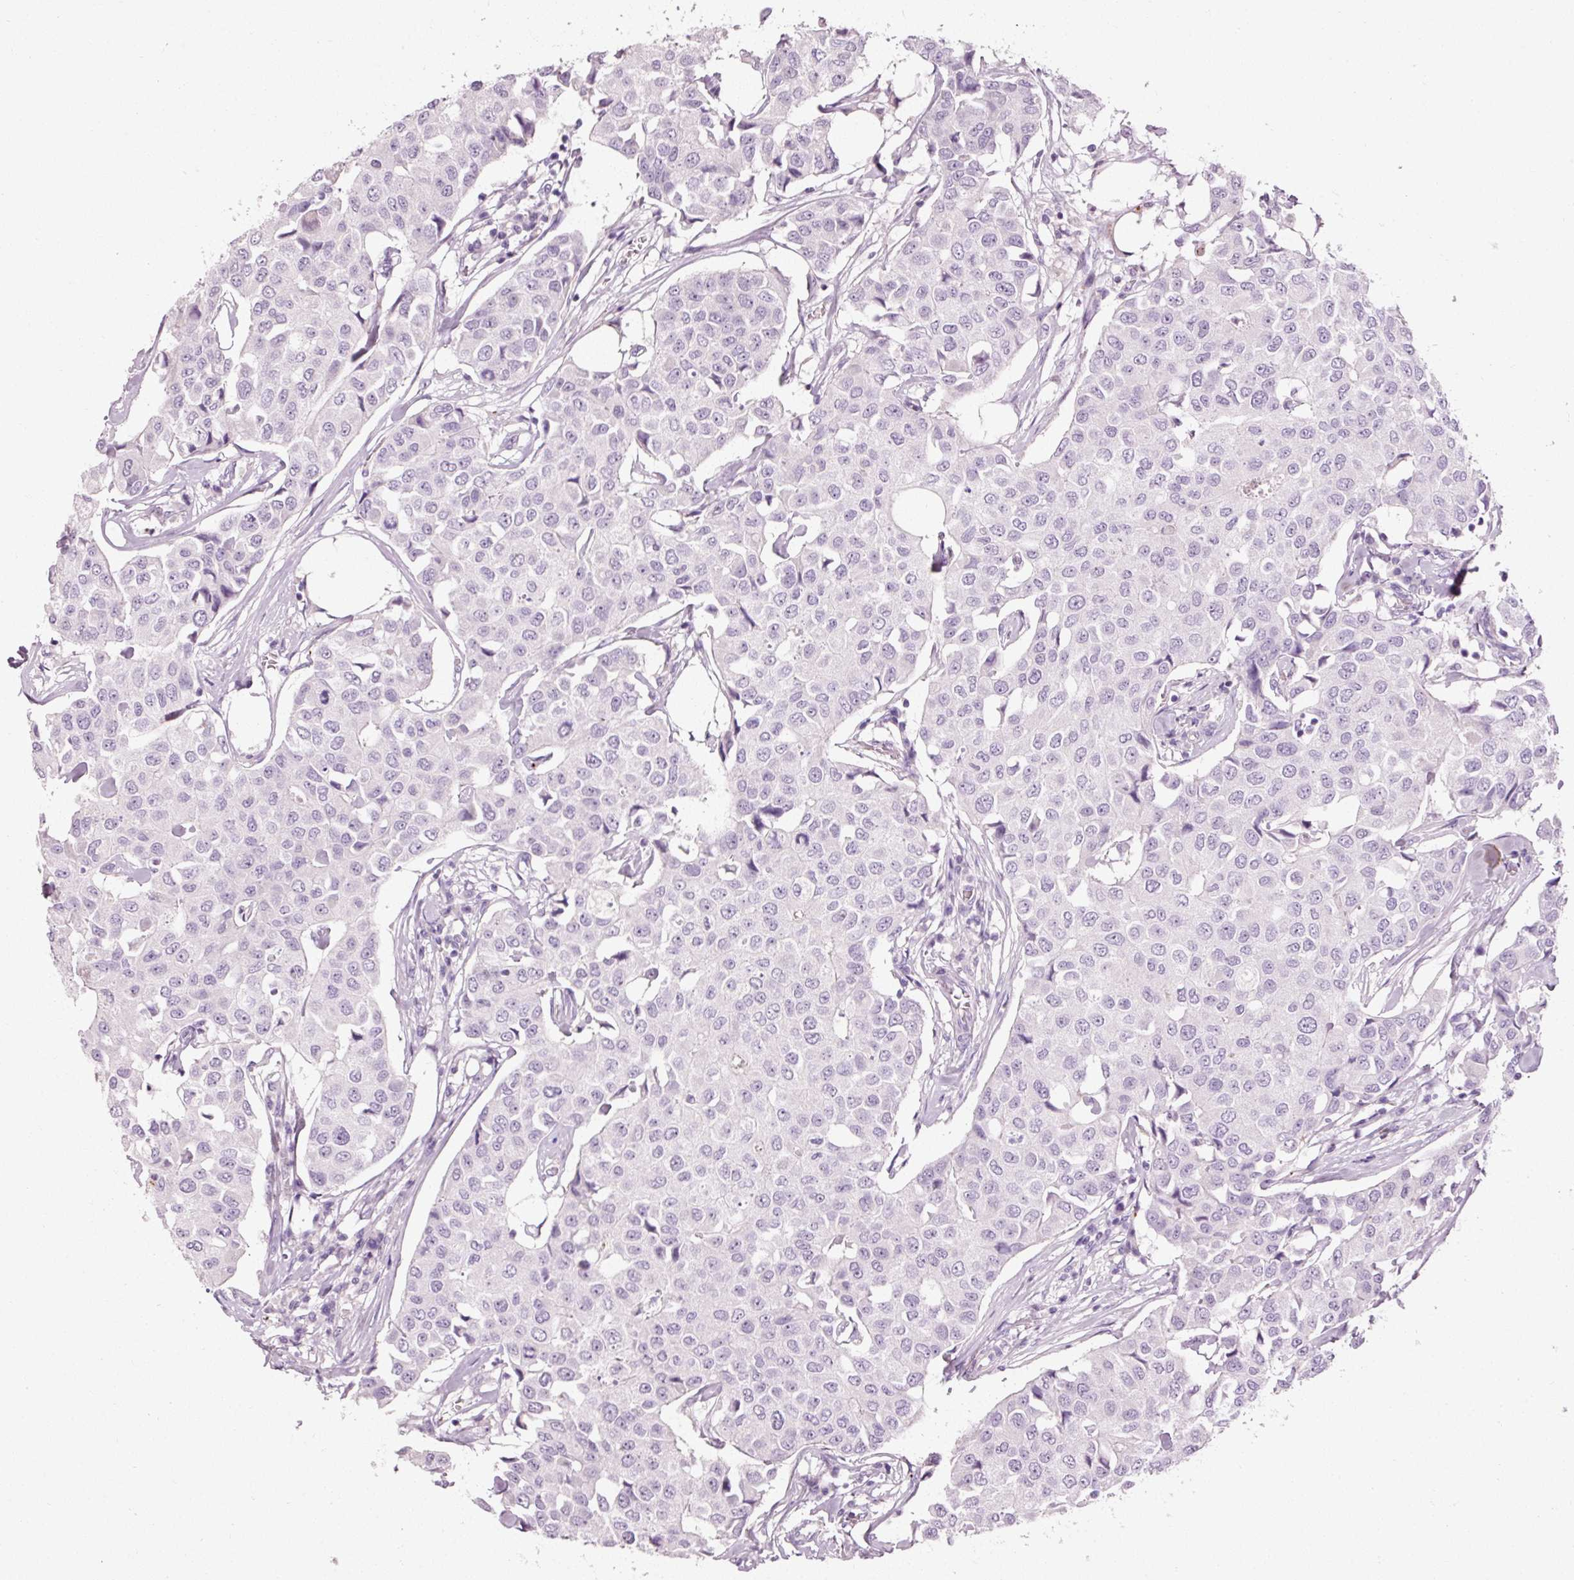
{"staining": {"intensity": "negative", "quantity": "none", "location": "none"}, "tissue": "breast cancer", "cell_type": "Tumor cells", "image_type": "cancer", "snomed": [{"axis": "morphology", "description": "Duct carcinoma"}, {"axis": "topography", "description": "Breast"}], "caption": "Immunohistochemistry micrograph of neoplastic tissue: breast intraductal carcinoma stained with DAB (3,3'-diaminobenzidine) demonstrates no significant protein positivity in tumor cells.", "gene": "MUC5AC", "patient": {"sex": "female", "age": 80}}